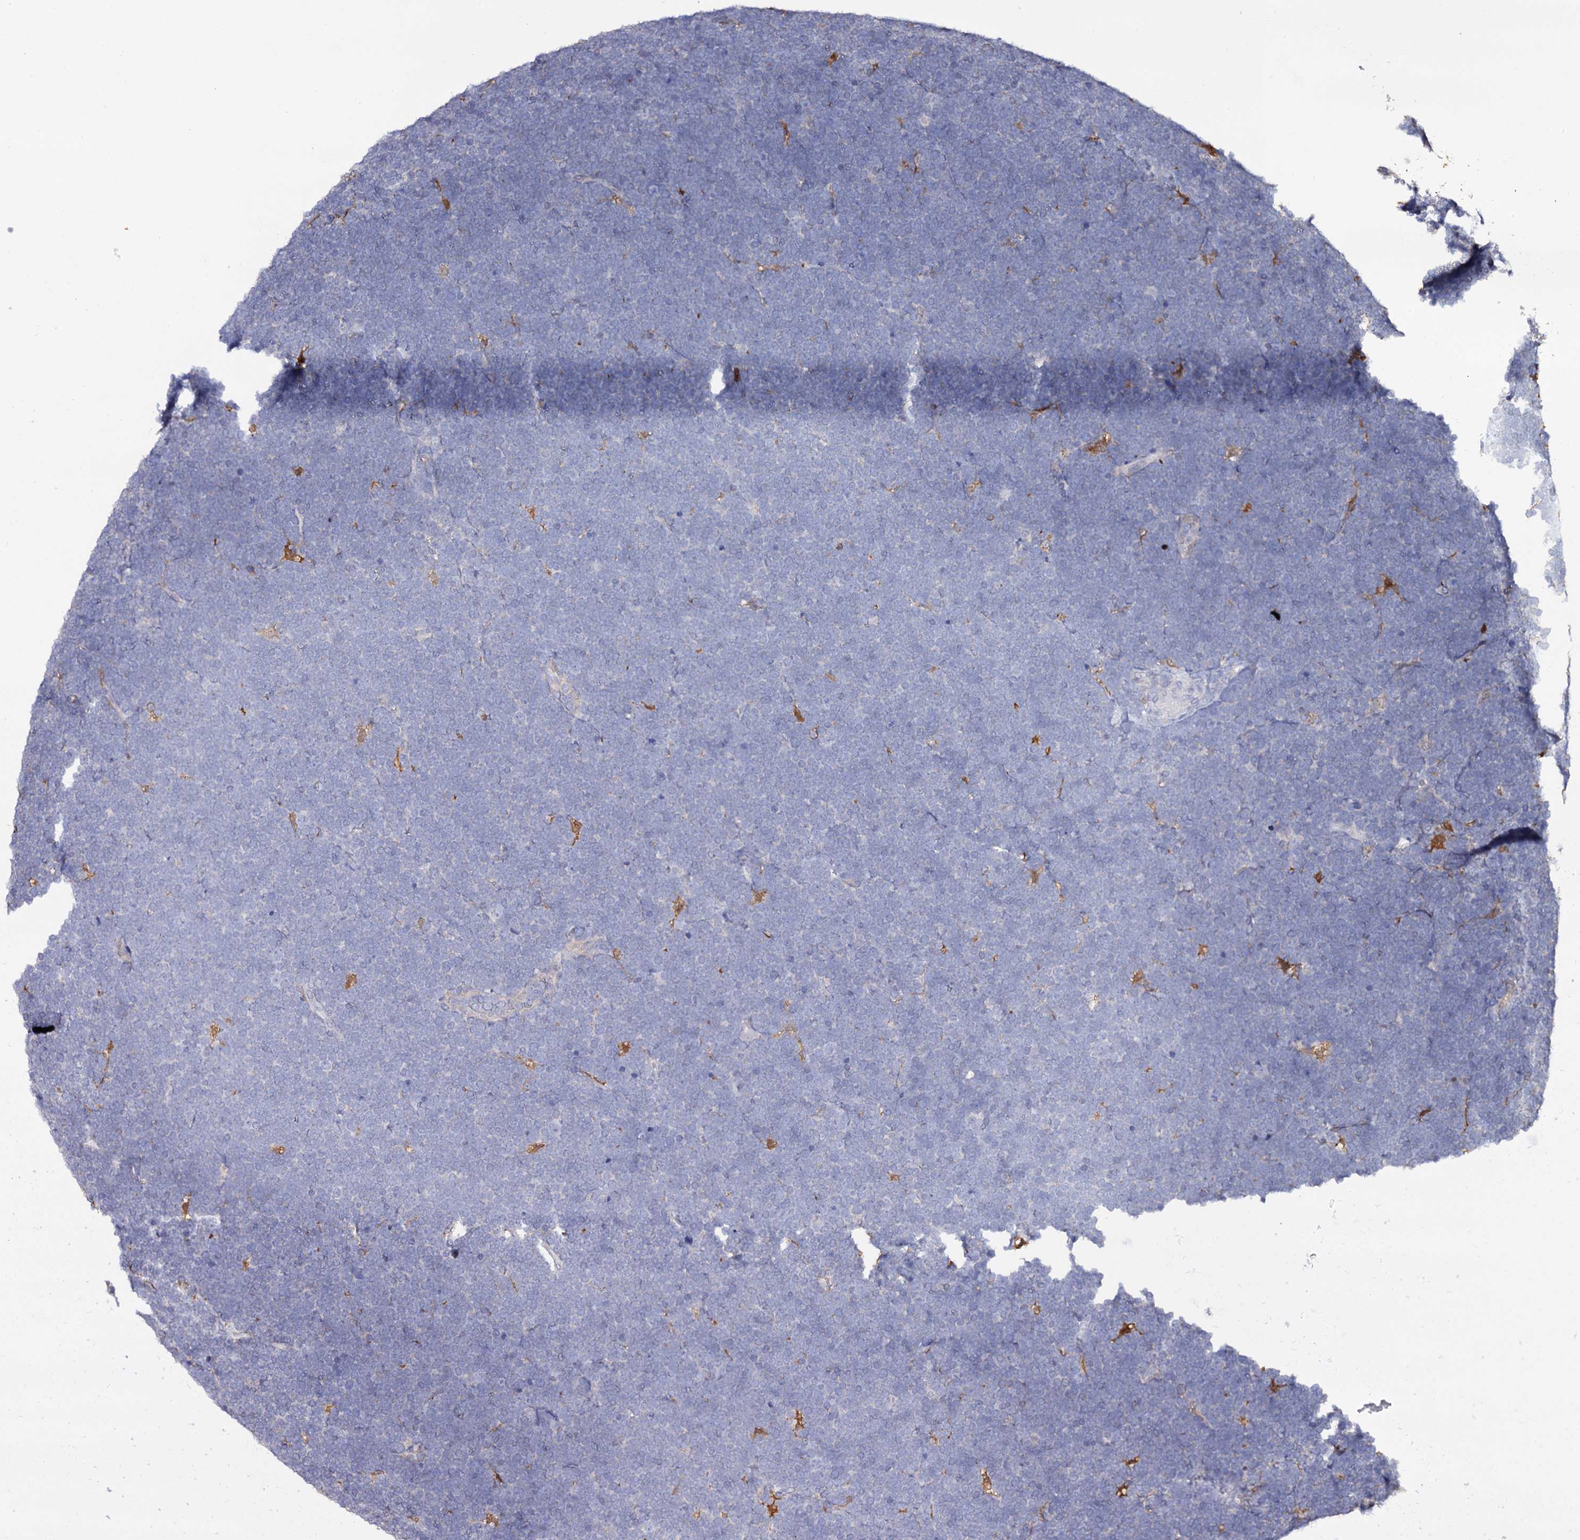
{"staining": {"intensity": "negative", "quantity": "none", "location": "none"}, "tissue": "lymphoma", "cell_type": "Tumor cells", "image_type": "cancer", "snomed": [{"axis": "morphology", "description": "Malignant lymphoma, non-Hodgkin's type, High grade"}, {"axis": "topography", "description": "Lymph node"}], "caption": "DAB immunohistochemical staining of high-grade malignant lymphoma, non-Hodgkin's type demonstrates no significant positivity in tumor cells.", "gene": "CRYL1", "patient": {"sex": "male", "age": 13}}